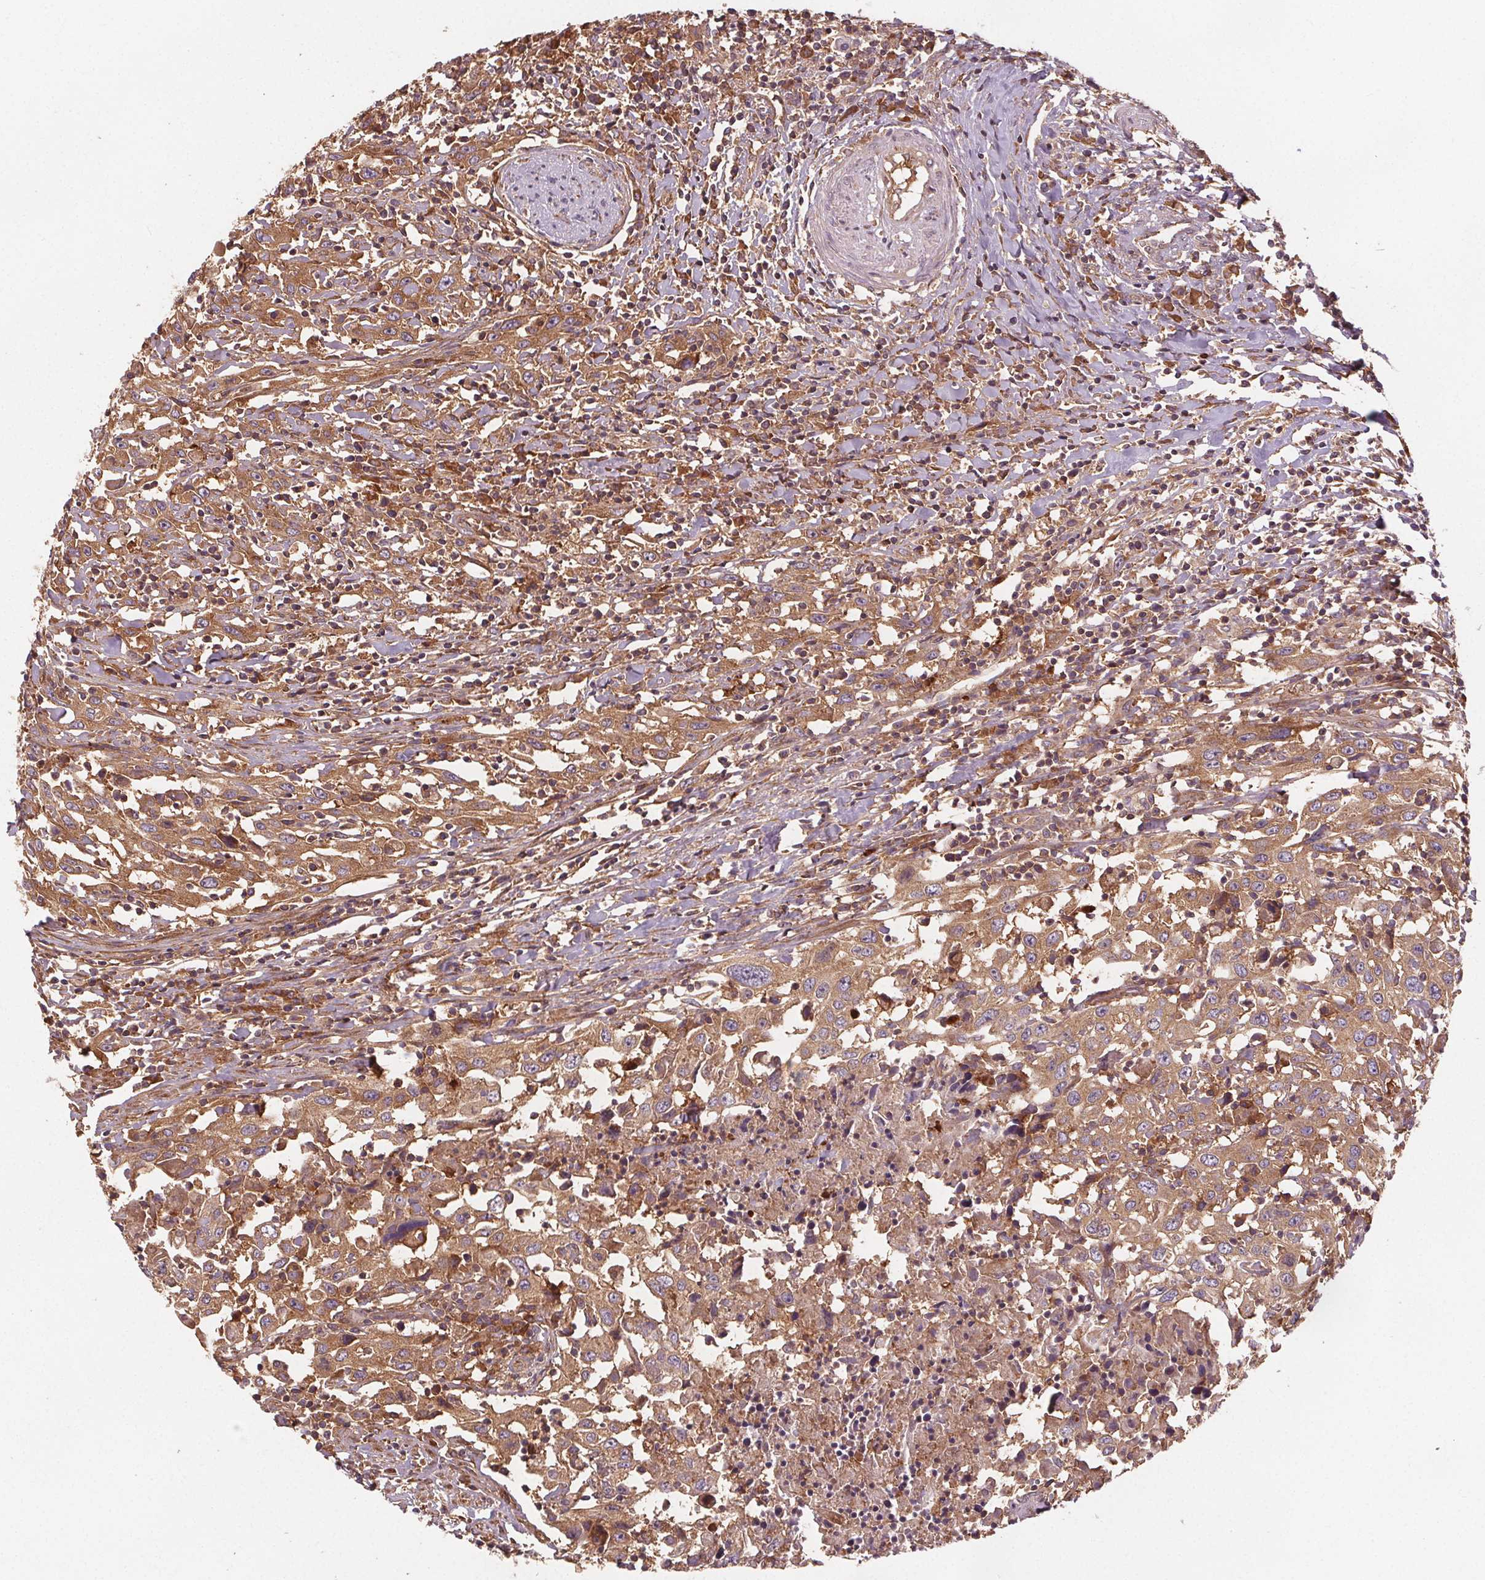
{"staining": {"intensity": "moderate", "quantity": ">75%", "location": "cytoplasmic/membranous"}, "tissue": "urothelial cancer", "cell_type": "Tumor cells", "image_type": "cancer", "snomed": [{"axis": "morphology", "description": "Urothelial carcinoma, High grade"}, {"axis": "topography", "description": "Urinary bladder"}], "caption": "Moderate cytoplasmic/membranous expression is appreciated in approximately >75% of tumor cells in urothelial cancer.", "gene": "EIF3D", "patient": {"sex": "male", "age": 61}}